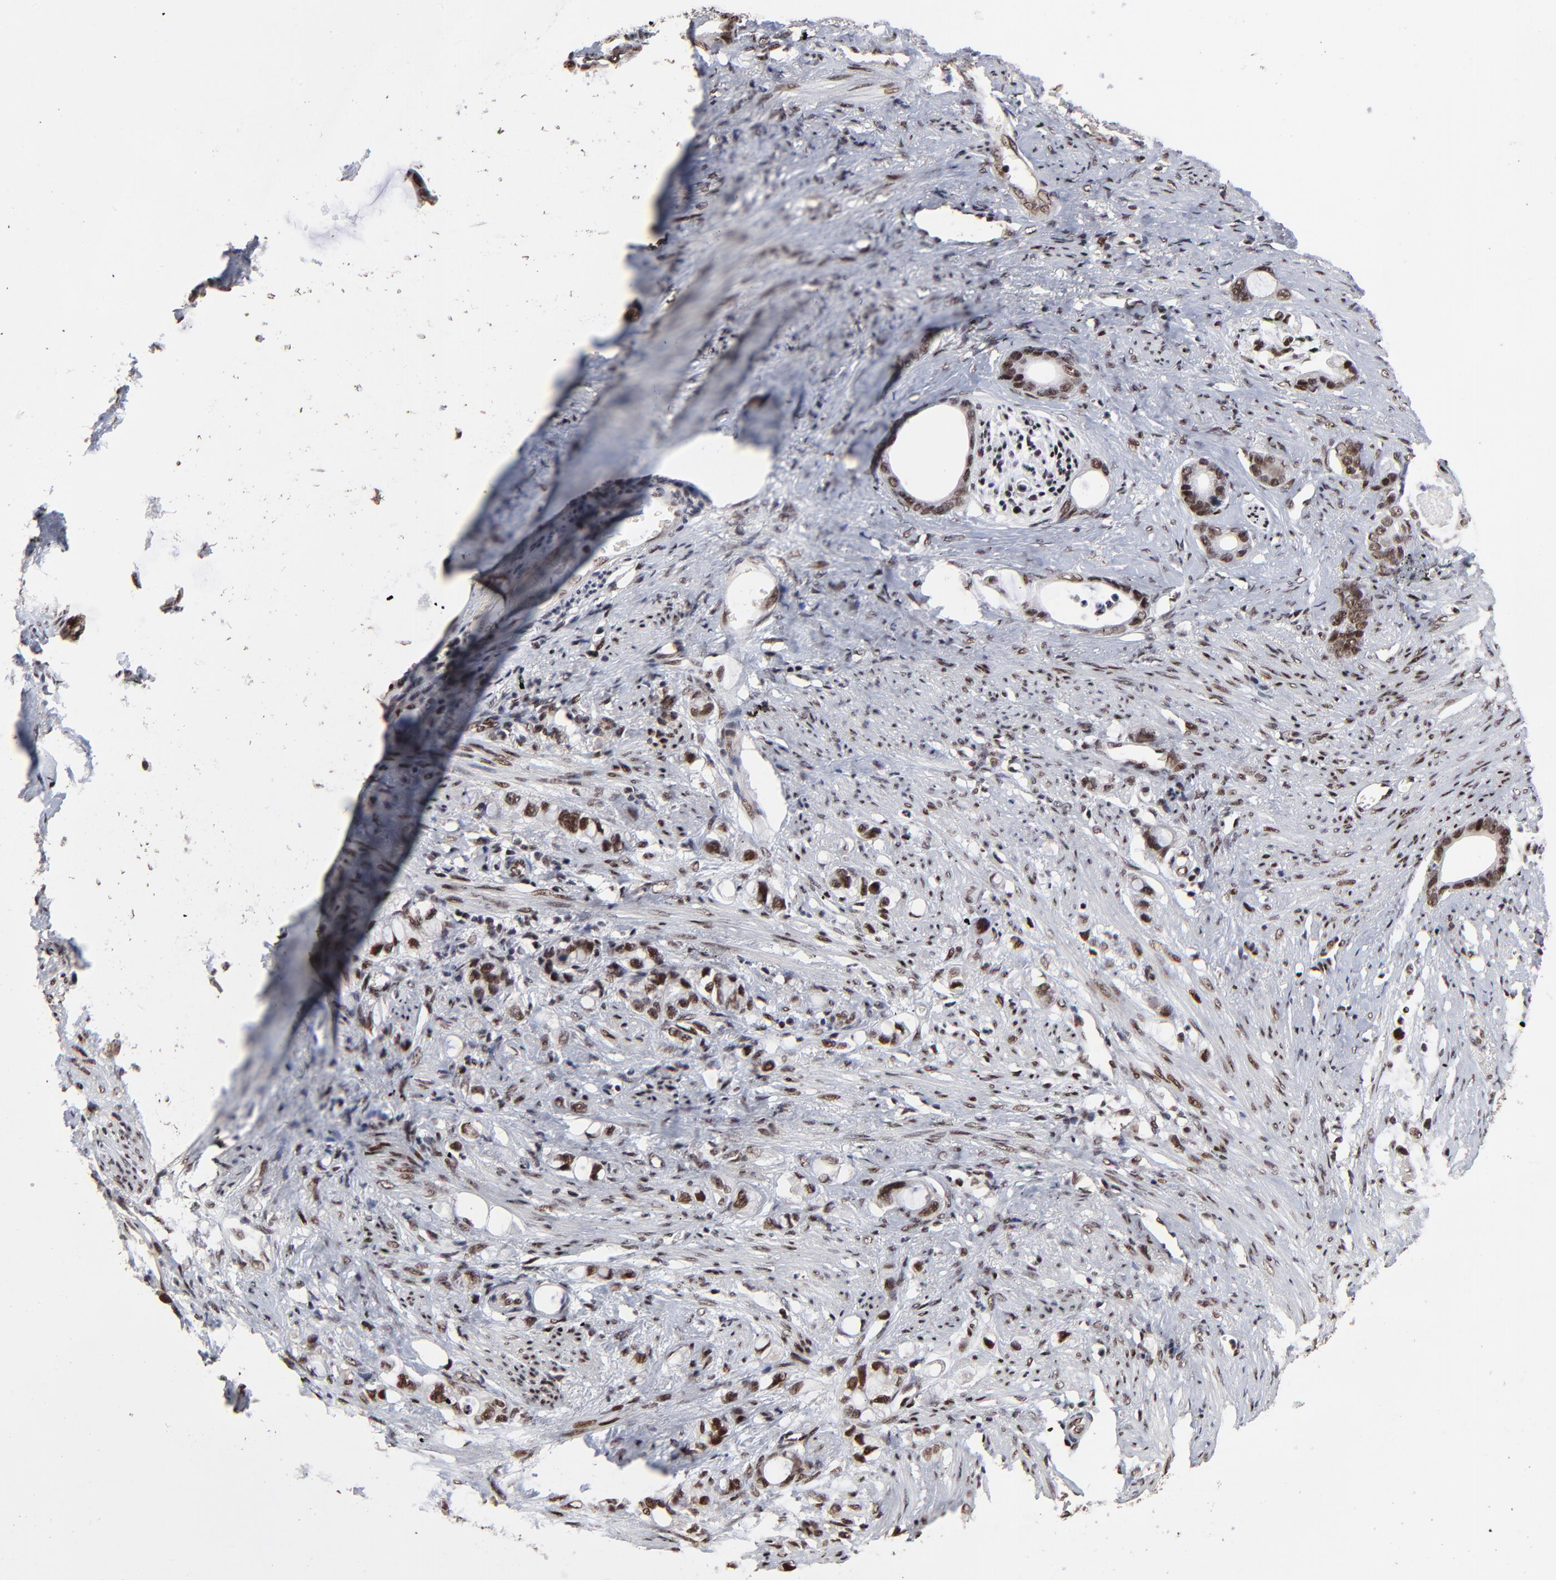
{"staining": {"intensity": "strong", "quantity": ">75%", "location": "nuclear"}, "tissue": "stomach cancer", "cell_type": "Tumor cells", "image_type": "cancer", "snomed": [{"axis": "morphology", "description": "Adenocarcinoma, NOS"}, {"axis": "topography", "description": "Stomach"}], "caption": "A histopathology image of stomach cancer stained for a protein reveals strong nuclear brown staining in tumor cells.", "gene": "RBM22", "patient": {"sex": "female", "age": 75}}